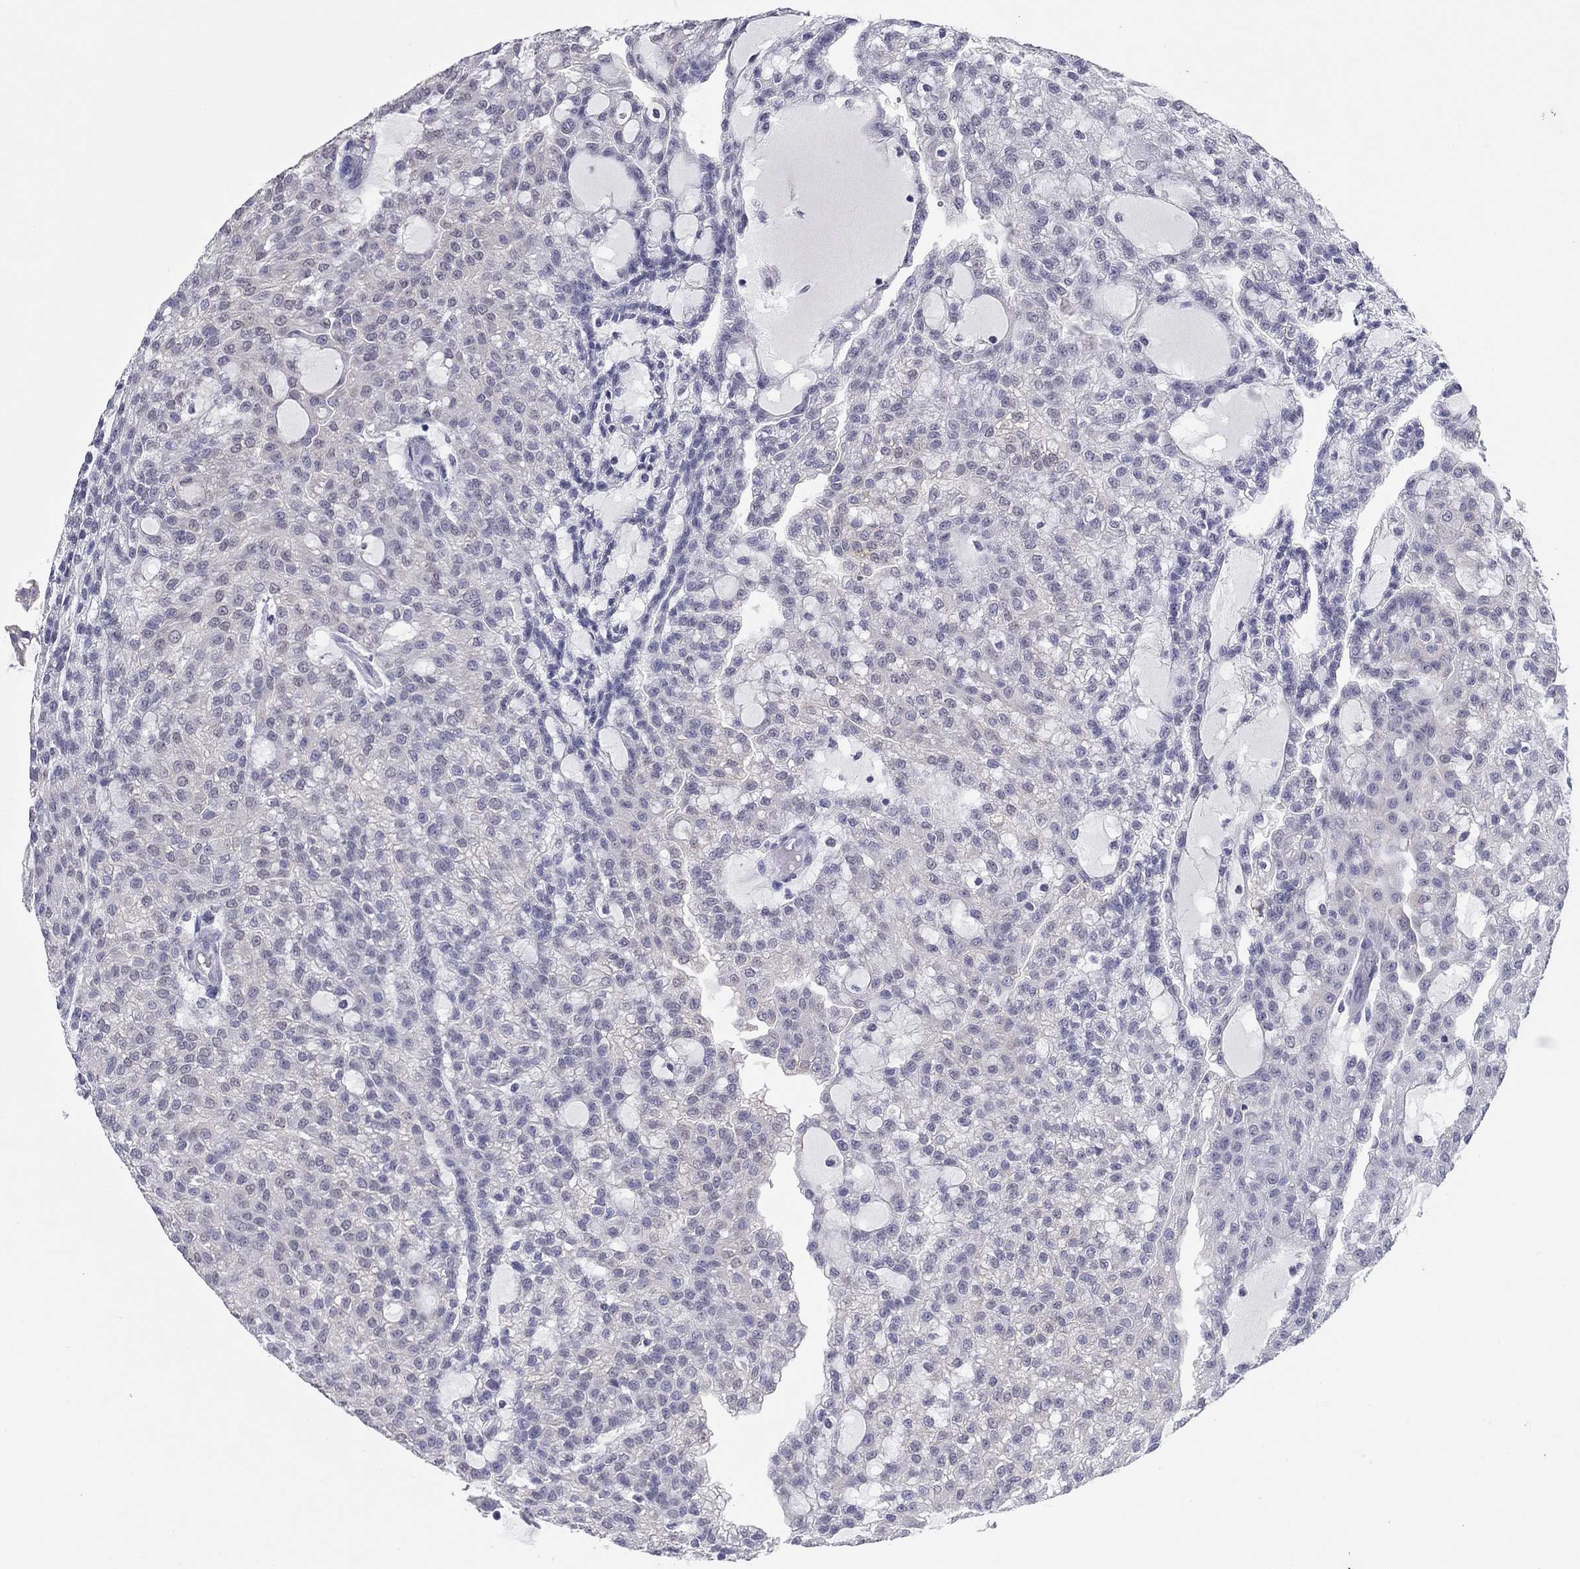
{"staining": {"intensity": "negative", "quantity": "none", "location": "none"}, "tissue": "renal cancer", "cell_type": "Tumor cells", "image_type": "cancer", "snomed": [{"axis": "morphology", "description": "Adenocarcinoma, NOS"}, {"axis": "topography", "description": "Kidney"}], "caption": "Adenocarcinoma (renal) stained for a protein using immunohistochemistry shows no staining tumor cells.", "gene": "KRT75", "patient": {"sex": "male", "age": 63}}